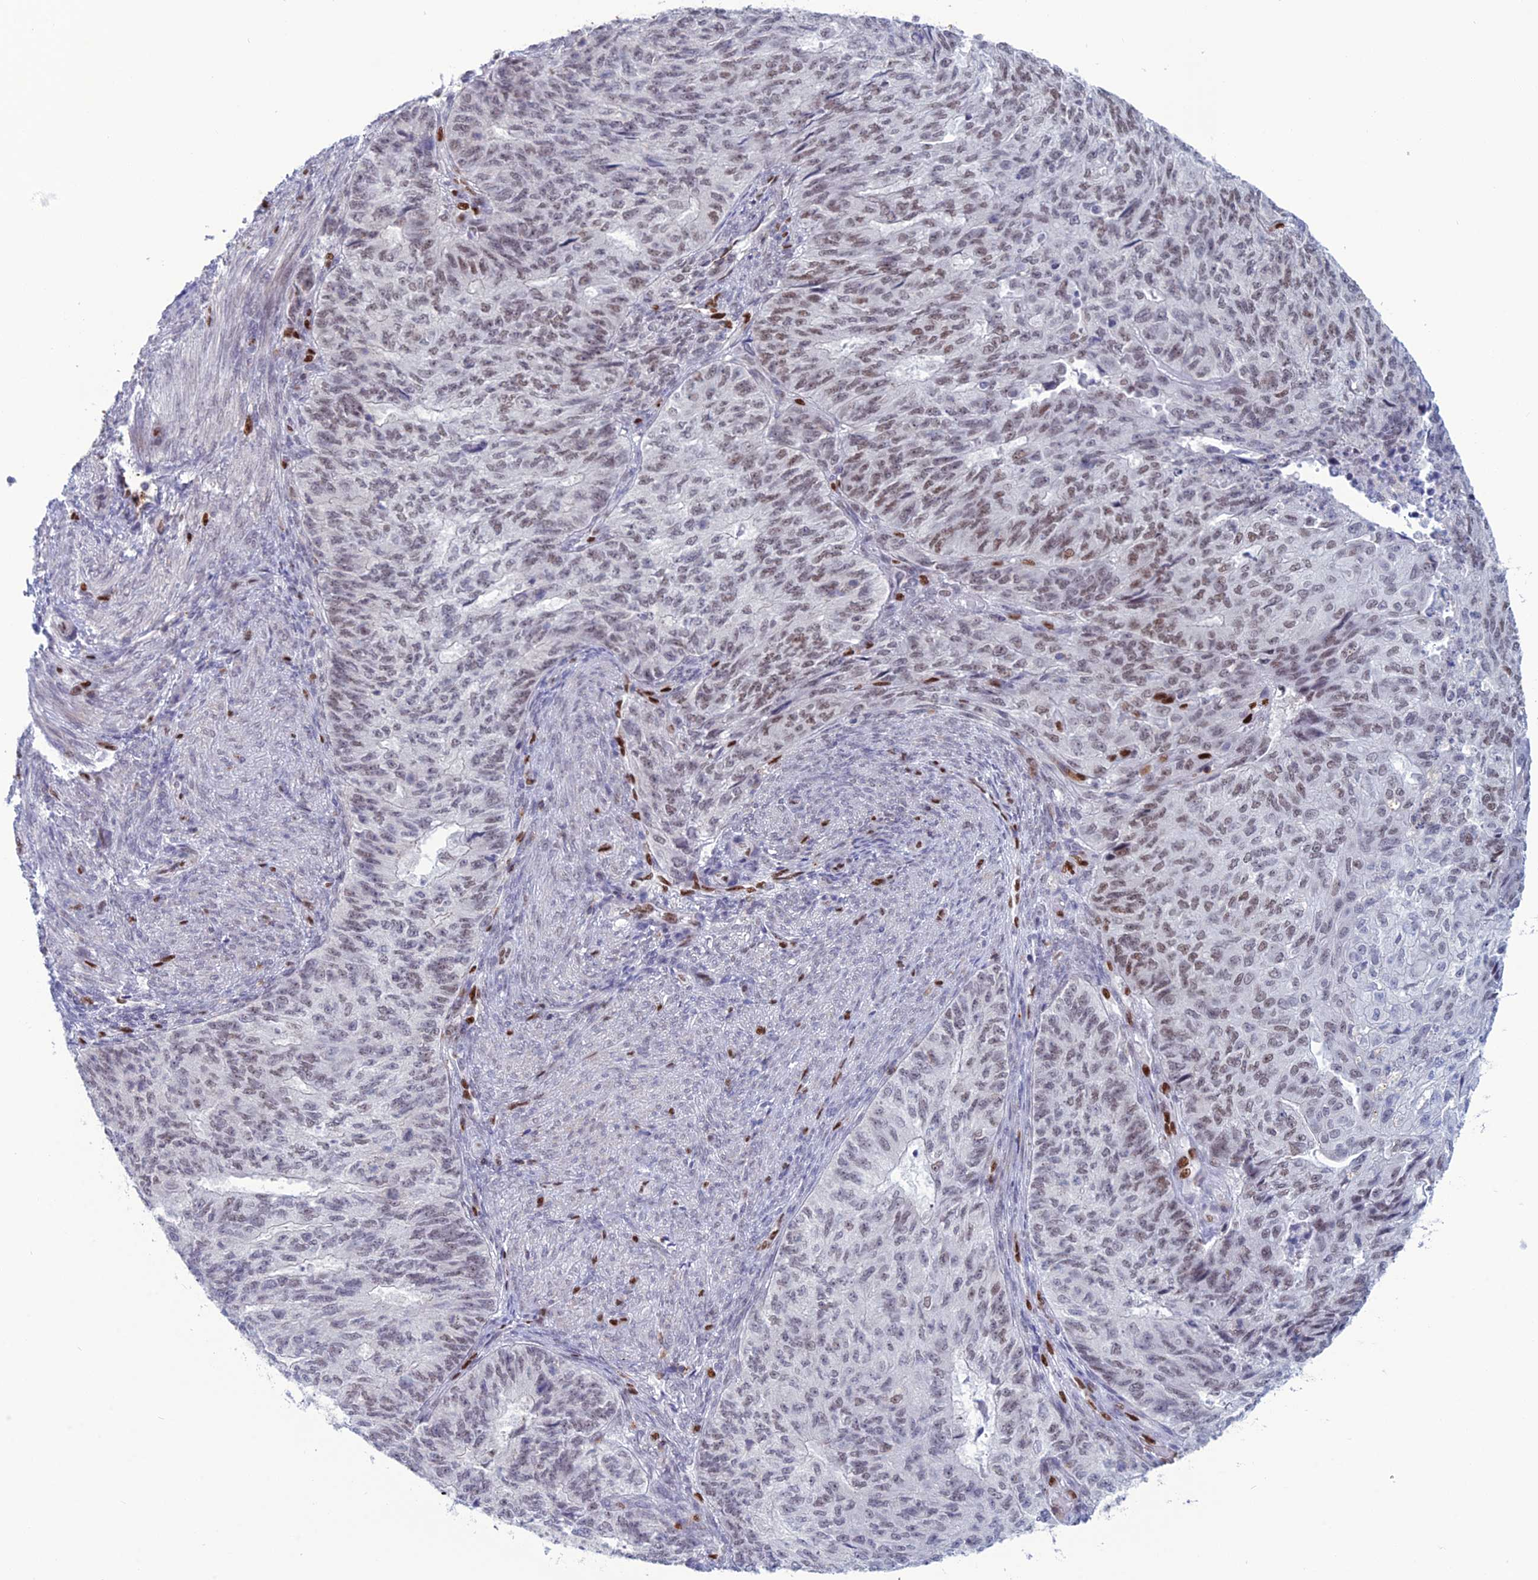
{"staining": {"intensity": "weak", "quantity": "25%-75%", "location": "nuclear"}, "tissue": "endometrial cancer", "cell_type": "Tumor cells", "image_type": "cancer", "snomed": [{"axis": "morphology", "description": "Adenocarcinoma, NOS"}, {"axis": "topography", "description": "Endometrium"}], "caption": "Immunohistochemical staining of human endometrial cancer (adenocarcinoma) shows weak nuclear protein positivity in about 25%-75% of tumor cells. (DAB IHC with brightfield microscopy, high magnification).", "gene": "NOL4L", "patient": {"sex": "female", "age": 32}}